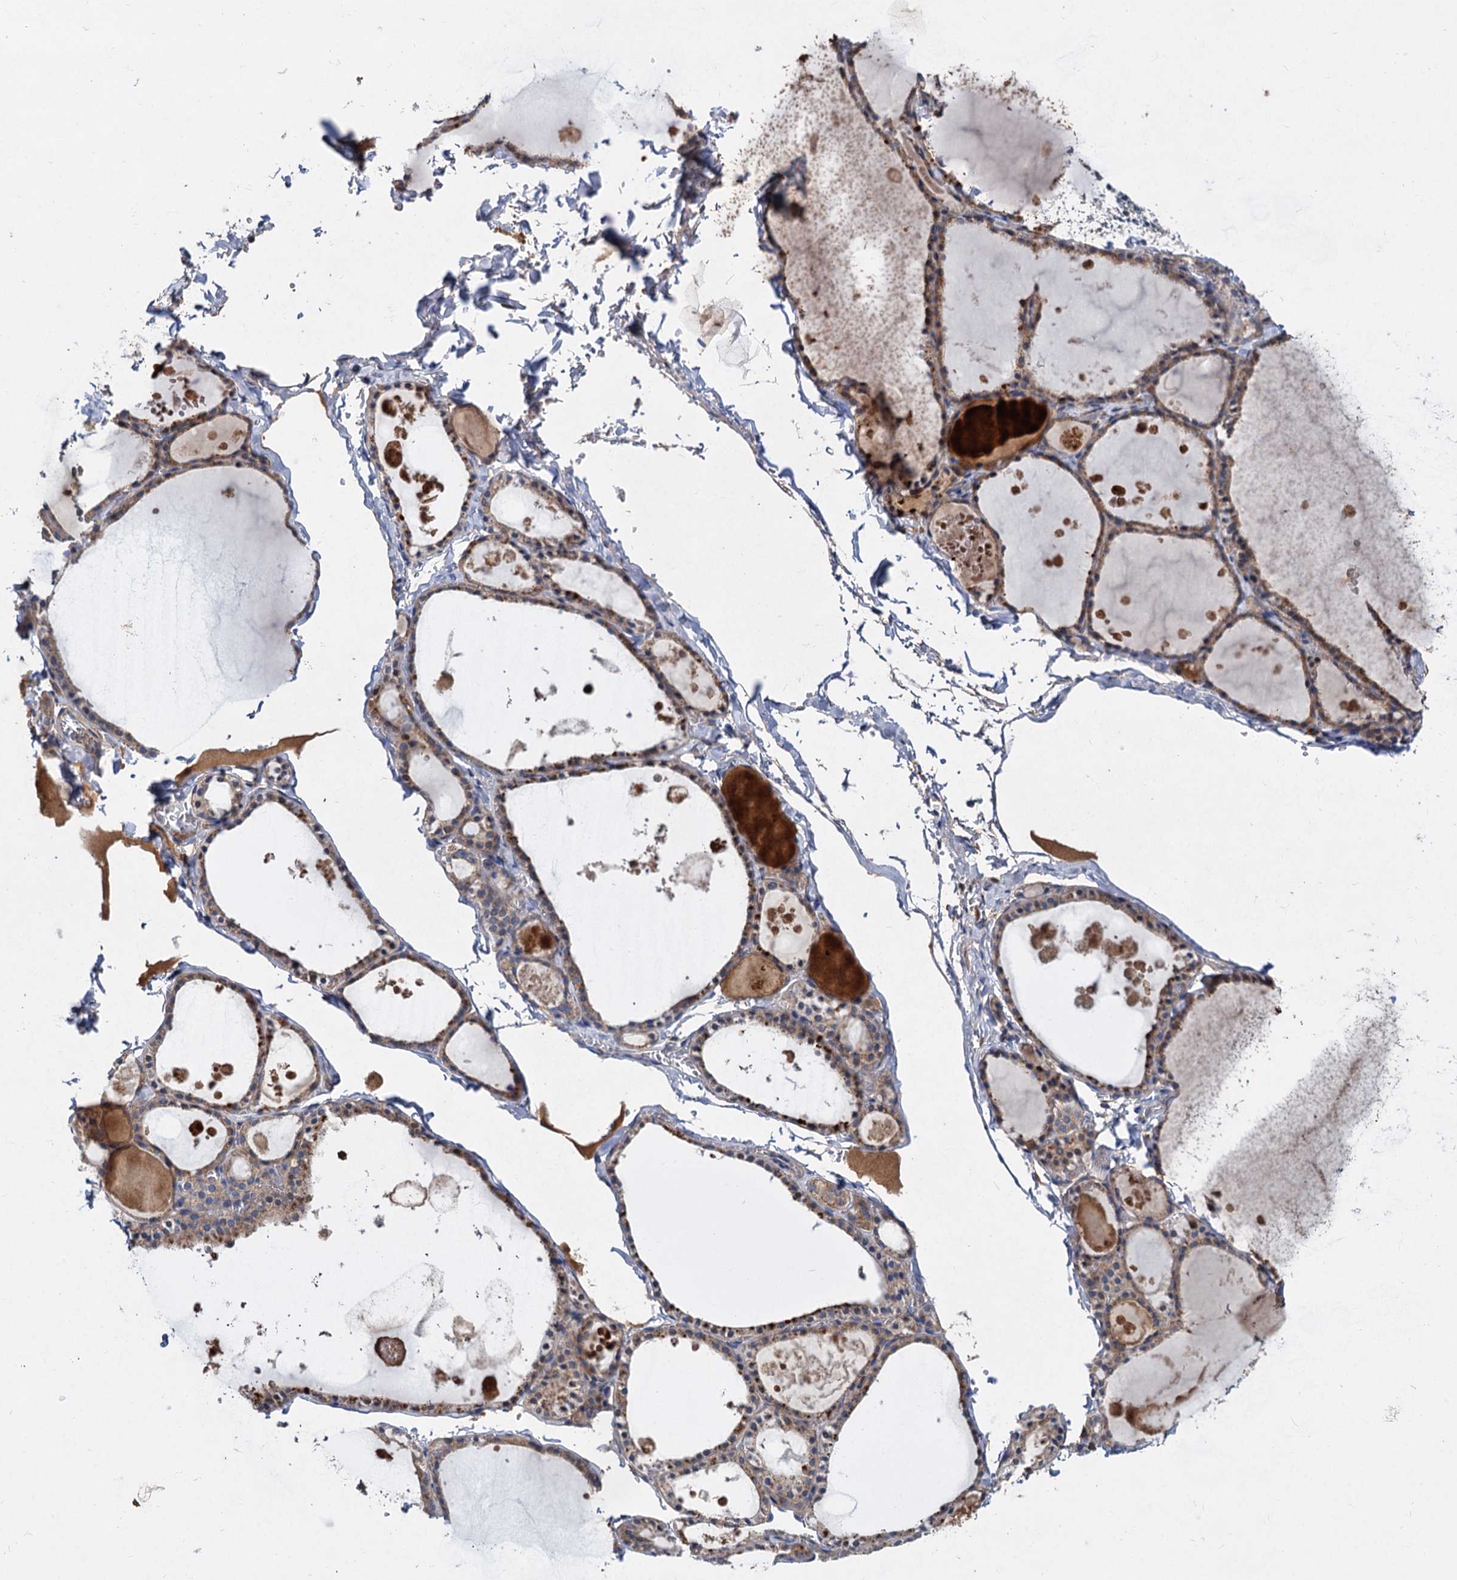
{"staining": {"intensity": "weak", "quantity": ">75%", "location": "cytoplasmic/membranous"}, "tissue": "thyroid gland", "cell_type": "Glandular cells", "image_type": "normal", "snomed": [{"axis": "morphology", "description": "Normal tissue, NOS"}, {"axis": "topography", "description": "Thyroid gland"}], "caption": "Immunohistochemical staining of normal human thyroid gland reveals weak cytoplasmic/membranous protein staining in approximately >75% of glandular cells.", "gene": "ALKBH7", "patient": {"sex": "male", "age": 56}}